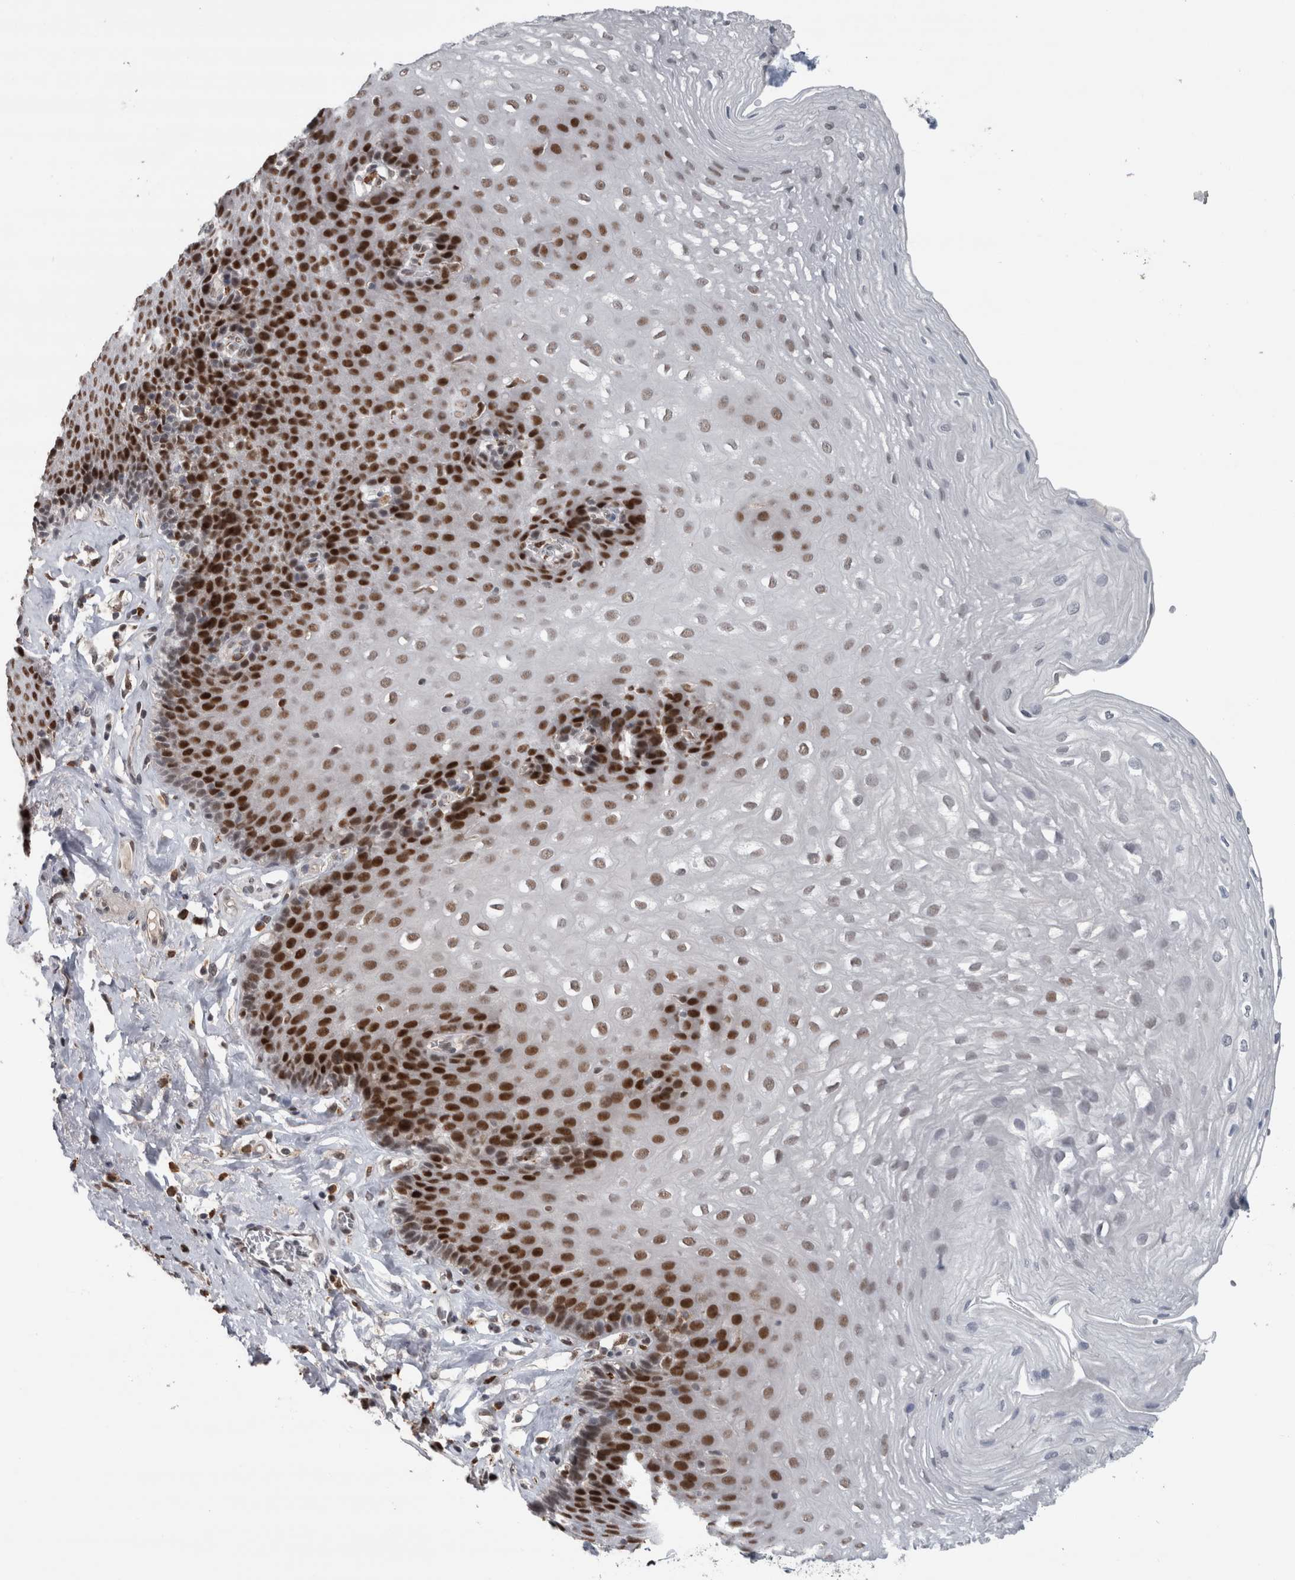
{"staining": {"intensity": "strong", "quantity": "25%-75%", "location": "nuclear"}, "tissue": "esophagus", "cell_type": "Squamous epithelial cells", "image_type": "normal", "snomed": [{"axis": "morphology", "description": "Normal tissue, NOS"}, {"axis": "topography", "description": "Esophagus"}], "caption": "Unremarkable esophagus exhibits strong nuclear positivity in about 25%-75% of squamous epithelial cells.", "gene": "POLD2", "patient": {"sex": "female", "age": 66}}